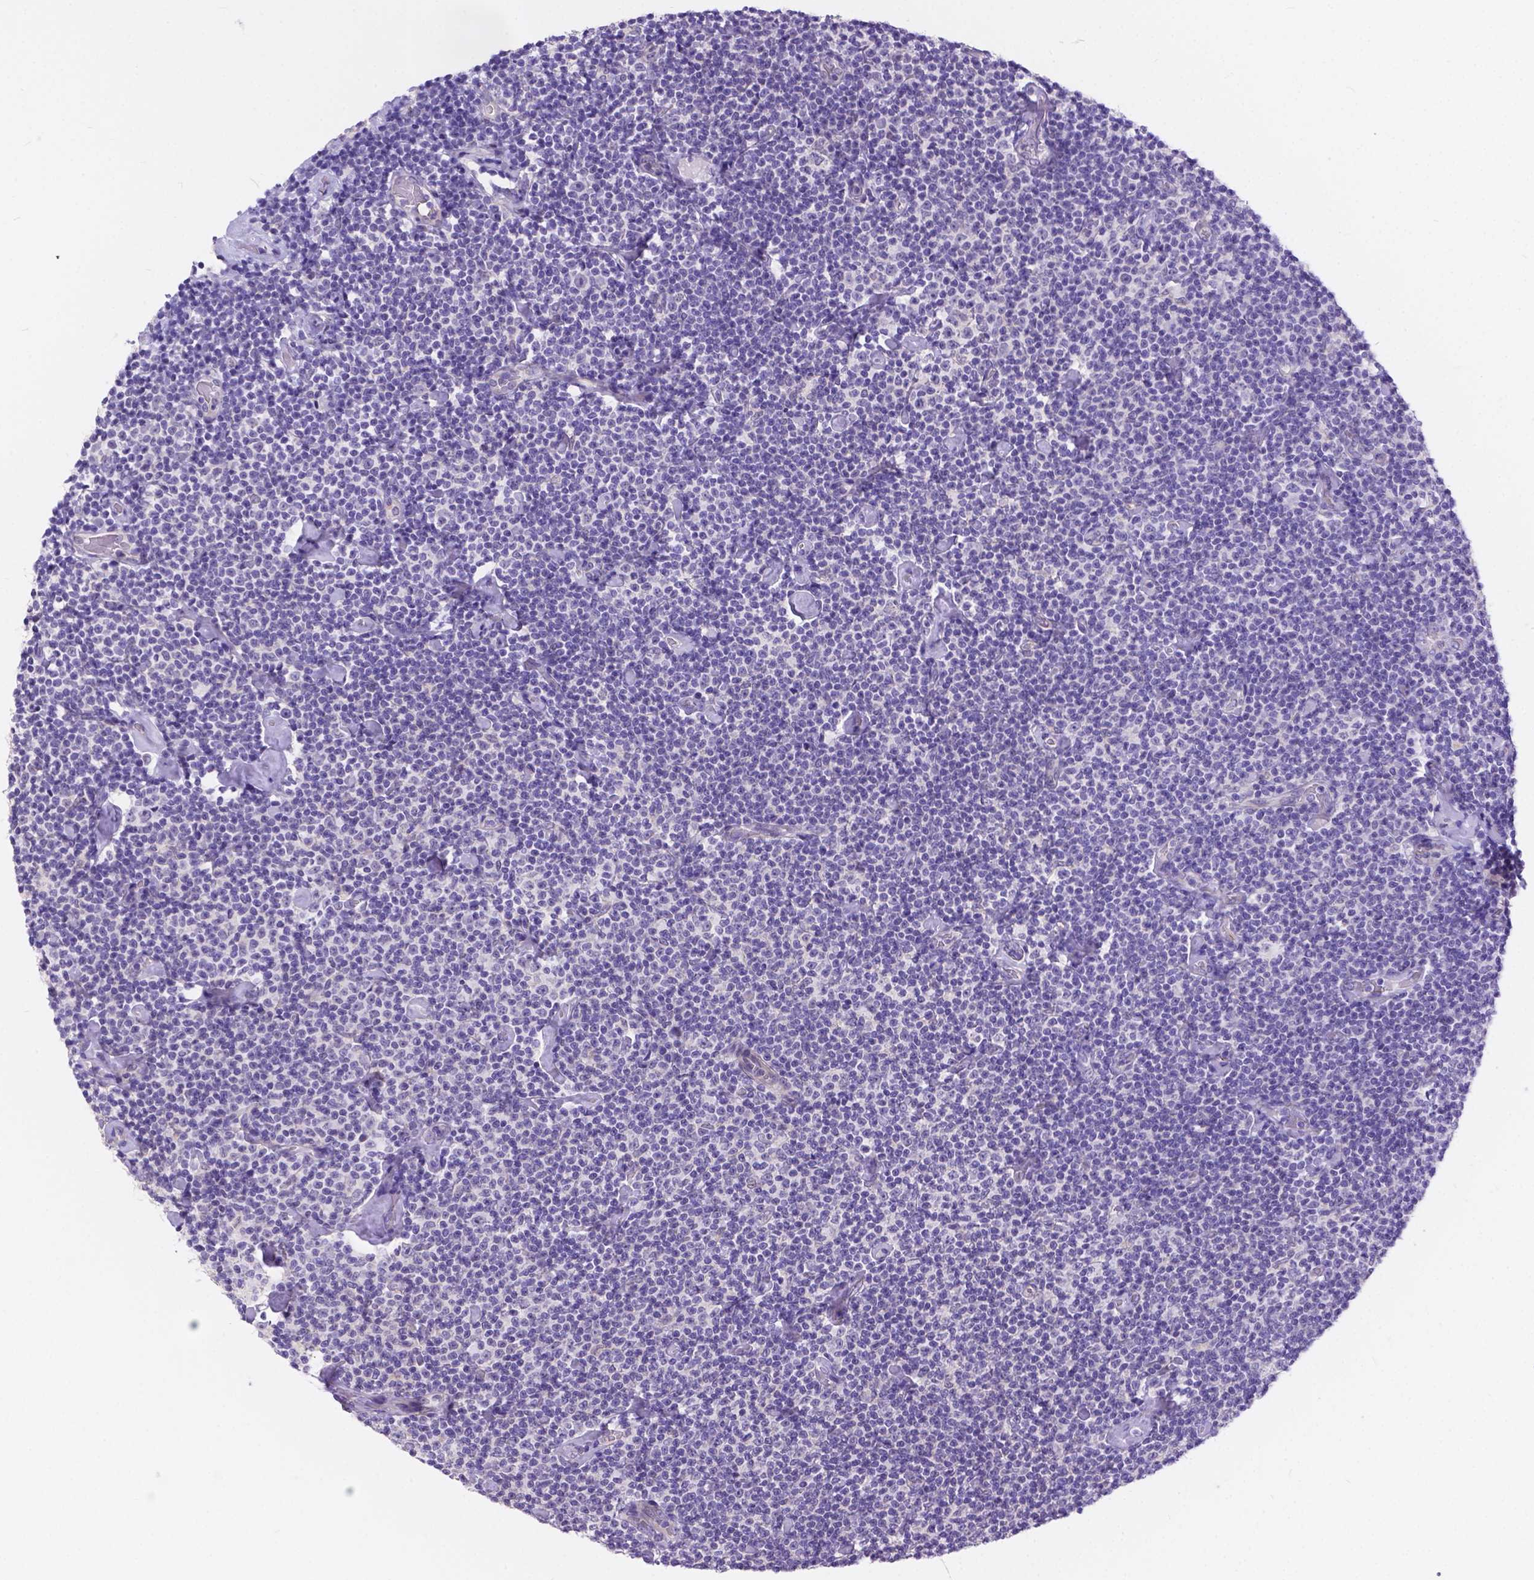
{"staining": {"intensity": "negative", "quantity": "none", "location": "none"}, "tissue": "lymphoma", "cell_type": "Tumor cells", "image_type": "cancer", "snomed": [{"axis": "morphology", "description": "Malignant lymphoma, non-Hodgkin's type, Low grade"}, {"axis": "topography", "description": "Lymph node"}], "caption": "A high-resolution micrograph shows immunohistochemistry staining of low-grade malignant lymphoma, non-Hodgkin's type, which exhibits no significant expression in tumor cells.", "gene": "DLEC1", "patient": {"sex": "male", "age": 81}}